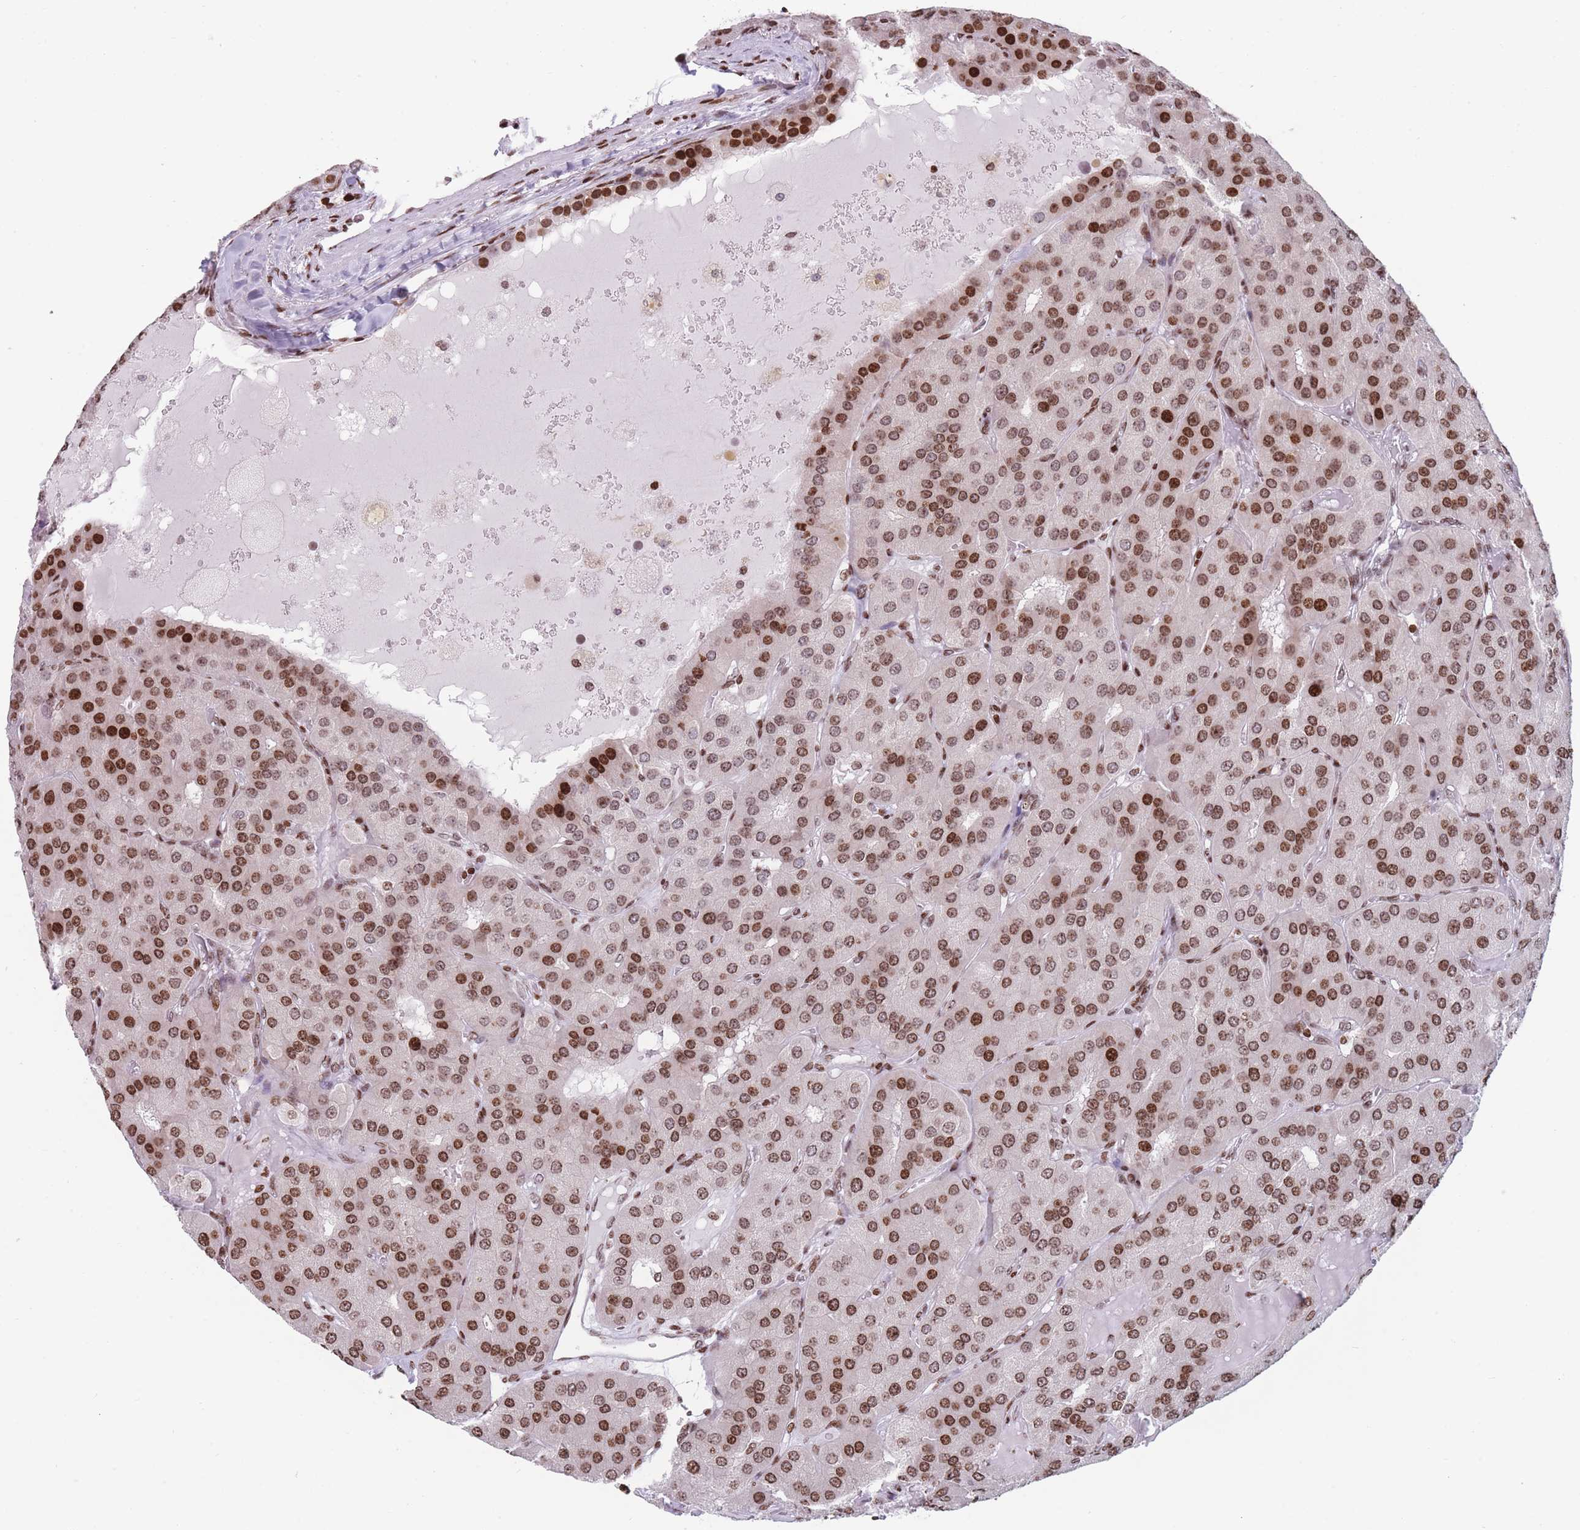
{"staining": {"intensity": "moderate", "quantity": ">75%", "location": "nuclear"}, "tissue": "parathyroid gland", "cell_type": "Glandular cells", "image_type": "normal", "snomed": [{"axis": "morphology", "description": "Normal tissue, NOS"}, {"axis": "morphology", "description": "Adenoma, NOS"}, {"axis": "topography", "description": "Parathyroid gland"}], "caption": "The photomicrograph displays staining of benign parathyroid gland, revealing moderate nuclear protein expression (brown color) within glandular cells. The staining is performed using DAB brown chromogen to label protein expression. The nuclei are counter-stained blue using hematoxylin.", "gene": "AK9", "patient": {"sex": "female", "age": 86}}